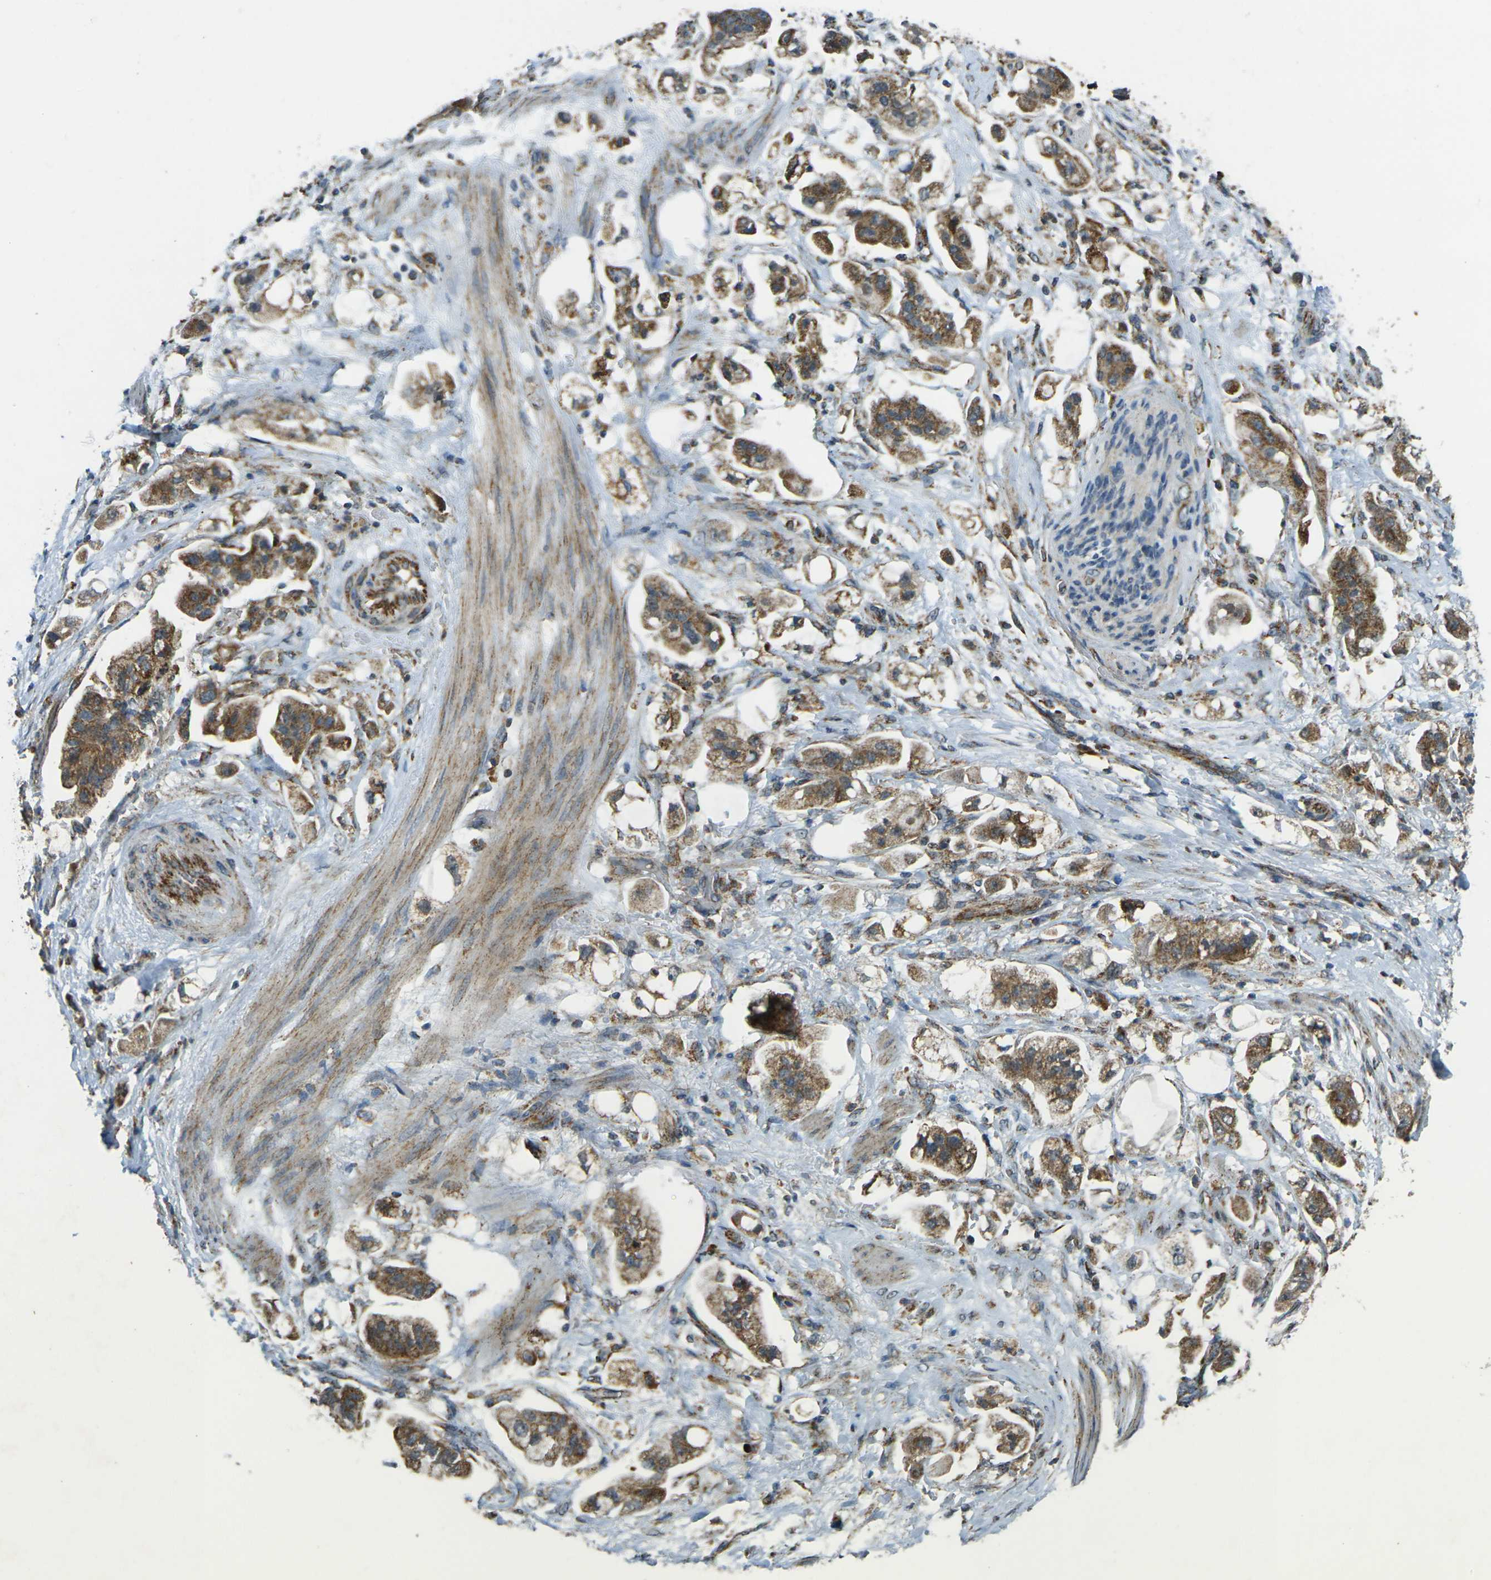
{"staining": {"intensity": "moderate", "quantity": ">75%", "location": "cytoplasmic/membranous"}, "tissue": "stomach cancer", "cell_type": "Tumor cells", "image_type": "cancer", "snomed": [{"axis": "morphology", "description": "Adenocarcinoma, NOS"}, {"axis": "topography", "description": "Stomach"}], "caption": "Human adenocarcinoma (stomach) stained for a protein (brown) shows moderate cytoplasmic/membranous positive expression in approximately >75% of tumor cells.", "gene": "IGF1R", "patient": {"sex": "male", "age": 62}}